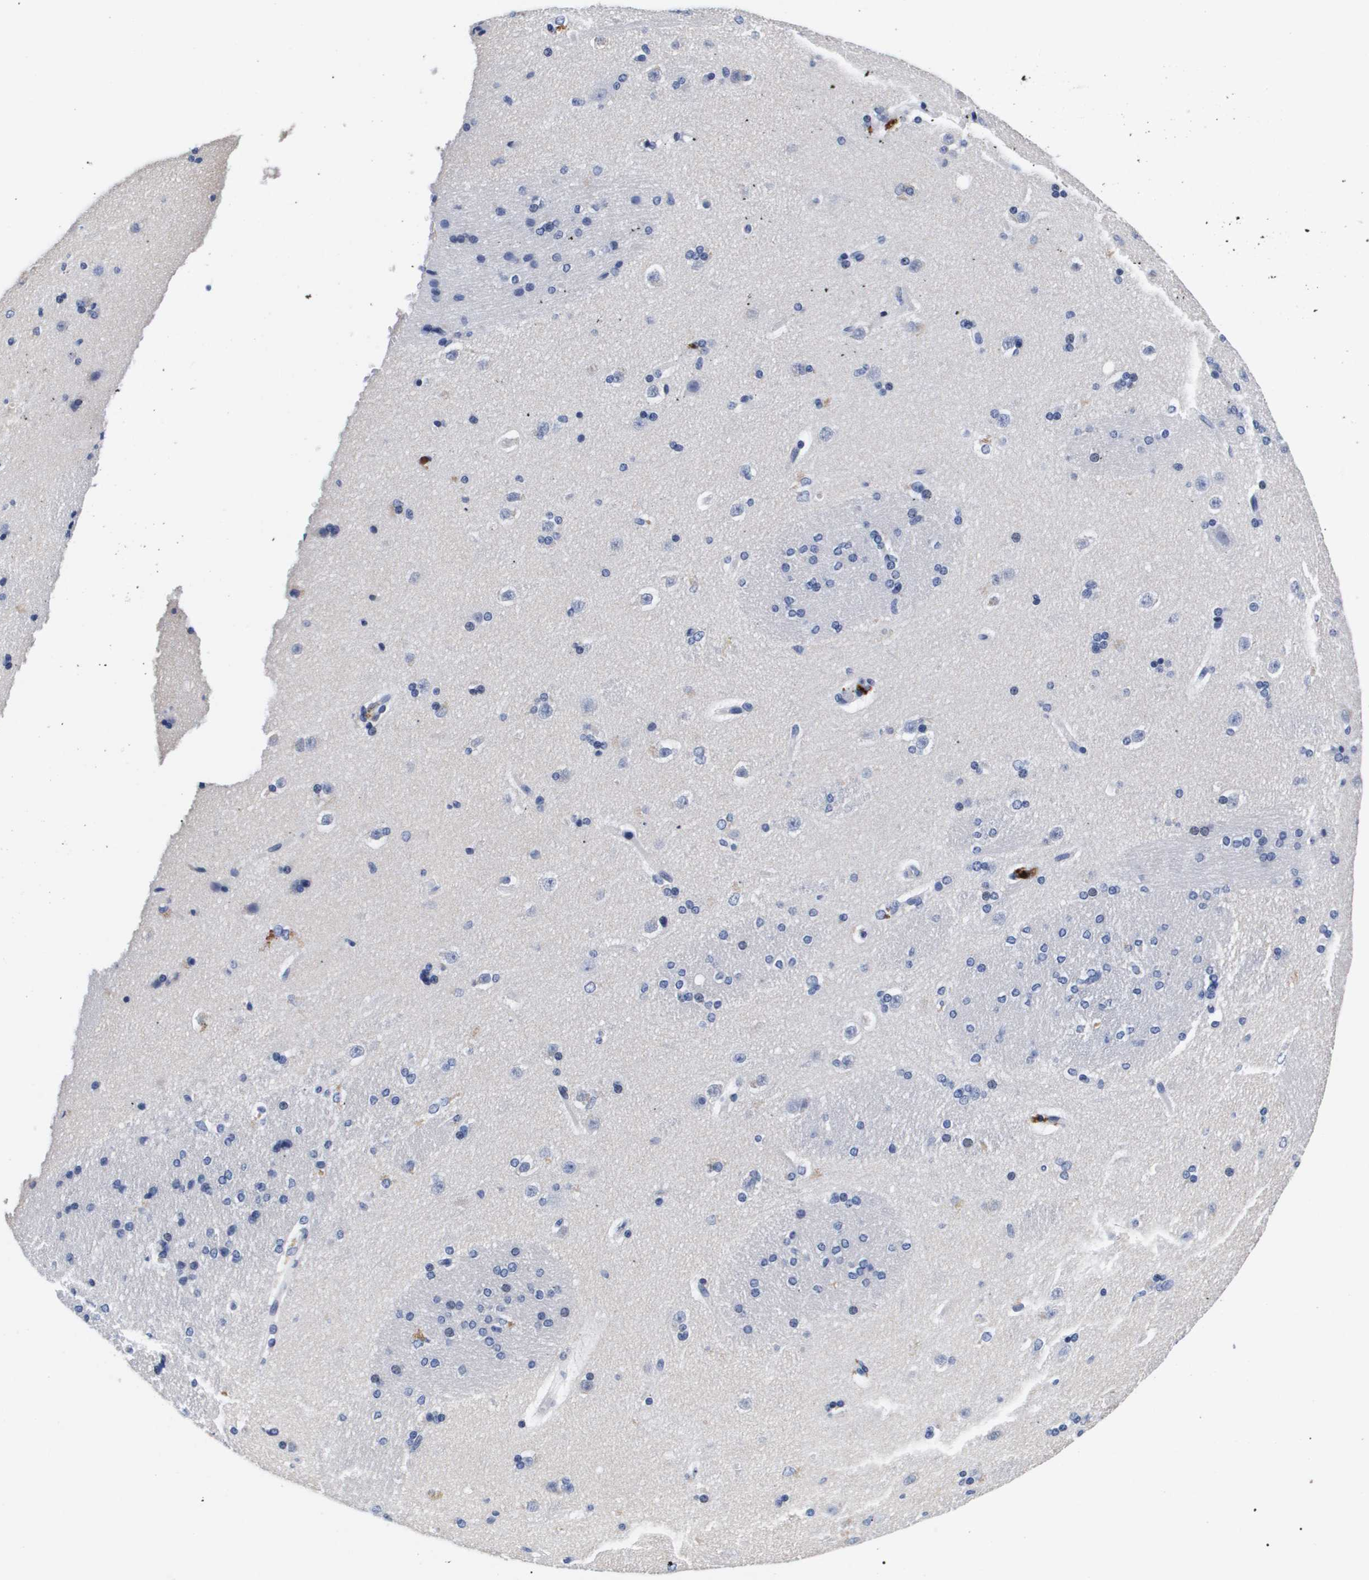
{"staining": {"intensity": "negative", "quantity": "none", "location": "none"}, "tissue": "caudate", "cell_type": "Glial cells", "image_type": "normal", "snomed": [{"axis": "morphology", "description": "Normal tissue, NOS"}, {"axis": "topography", "description": "Lateral ventricle wall"}], "caption": "Immunohistochemistry (IHC) micrograph of normal caudate: human caudate stained with DAB (3,3'-diaminobenzidine) displays no significant protein expression in glial cells. (DAB immunohistochemistry (IHC) visualized using brightfield microscopy, high magnification).", "gene": "ATP6V0A4", "patient": {"sex": "female", "age": 19}}